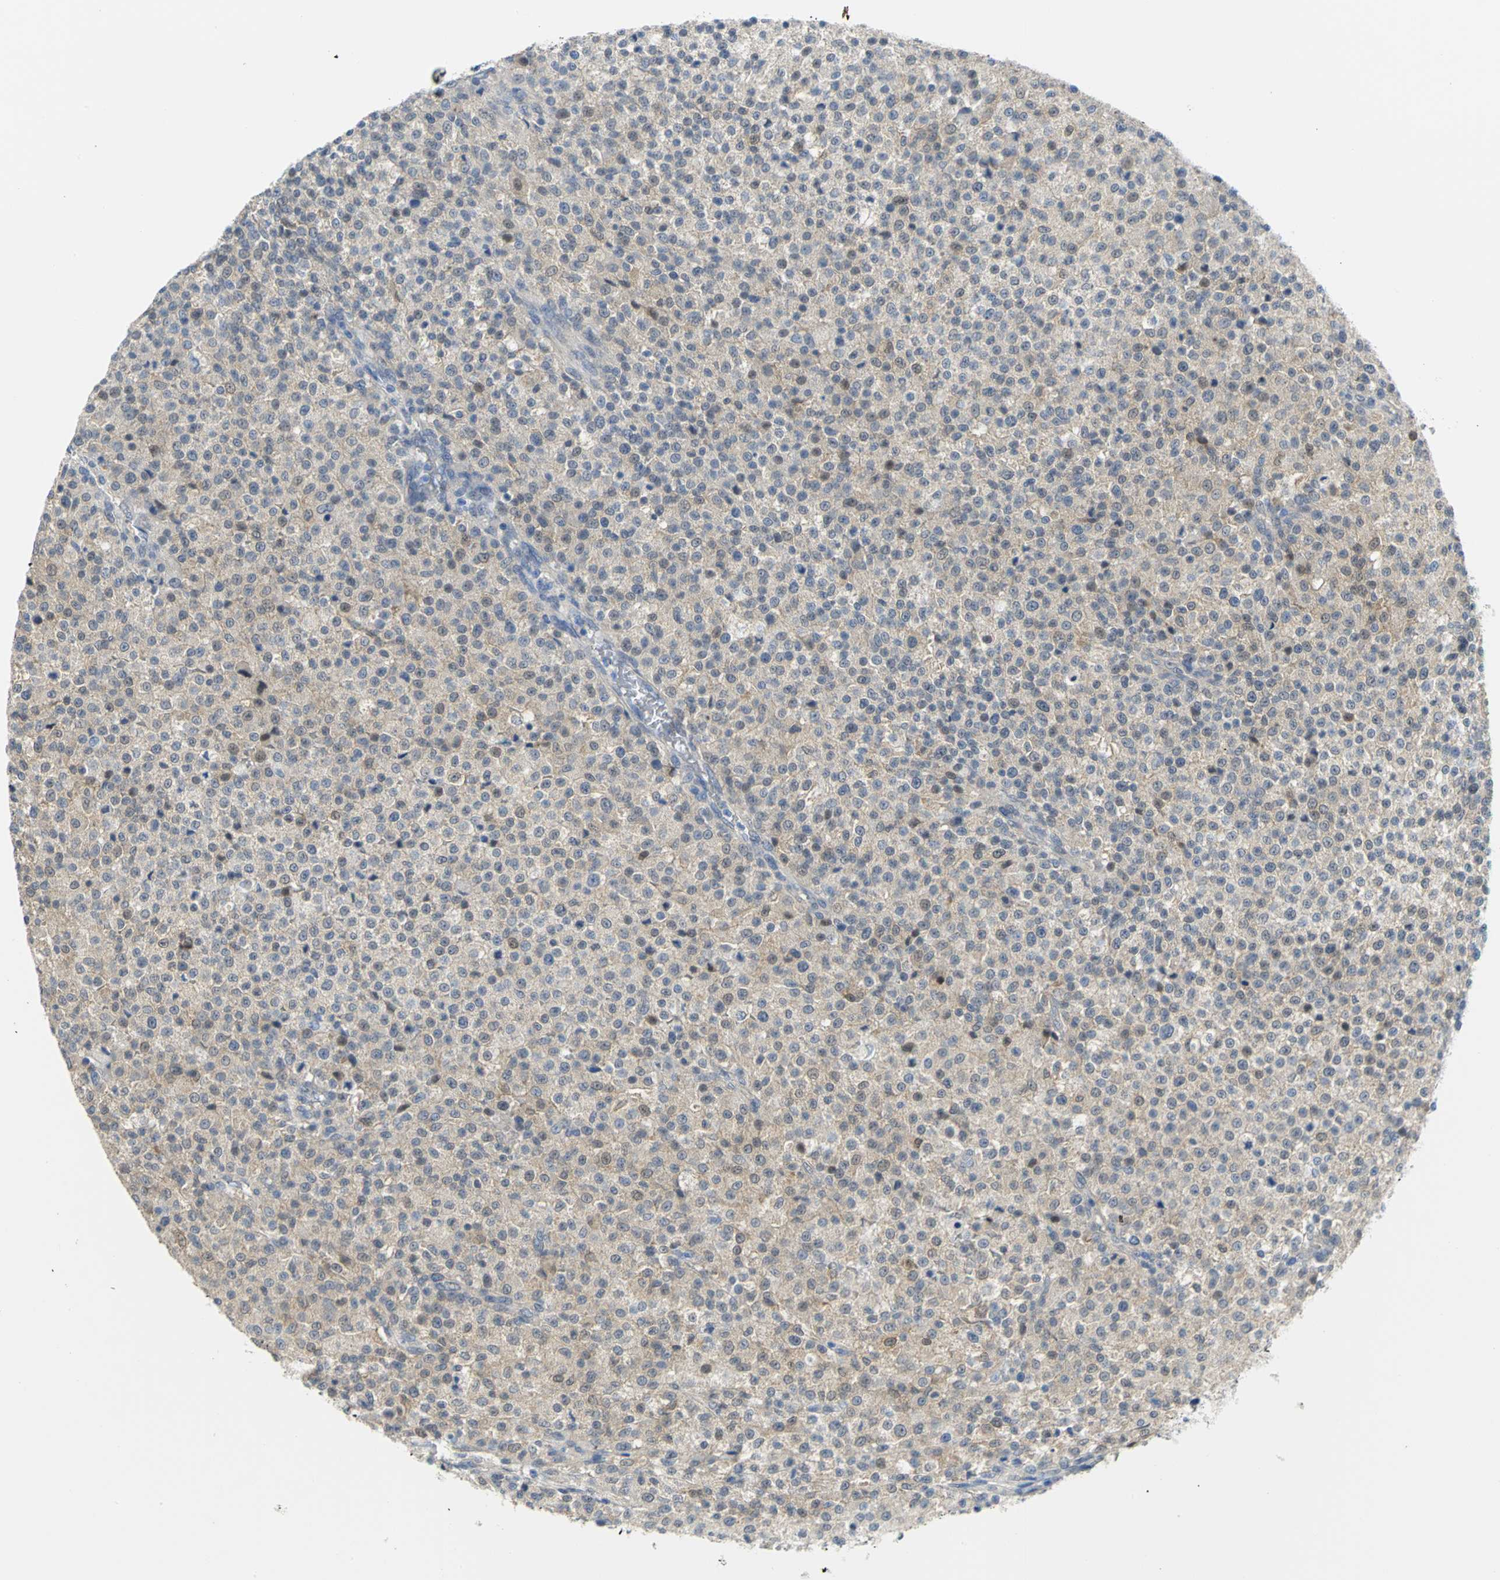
{"staining": {"intensity": "weak", "quantity": "<25%", "location": "cytoplasmic/membranous"}, "tissue": "testis cancer", "cell_type": "Tumor cells", "image_type": "cancer", "snomed": [{"axis": "morphology", "description": "Seminoma, NOS"}, {"axis": "topography", "description": "Testis"}], "caption": "DAB immunohistochemical staining of human seminoma (testis) reveals no significant positivity in tumor cells.", "gene": "PGM3", "patient": {"sex": "male", "age": 59}}